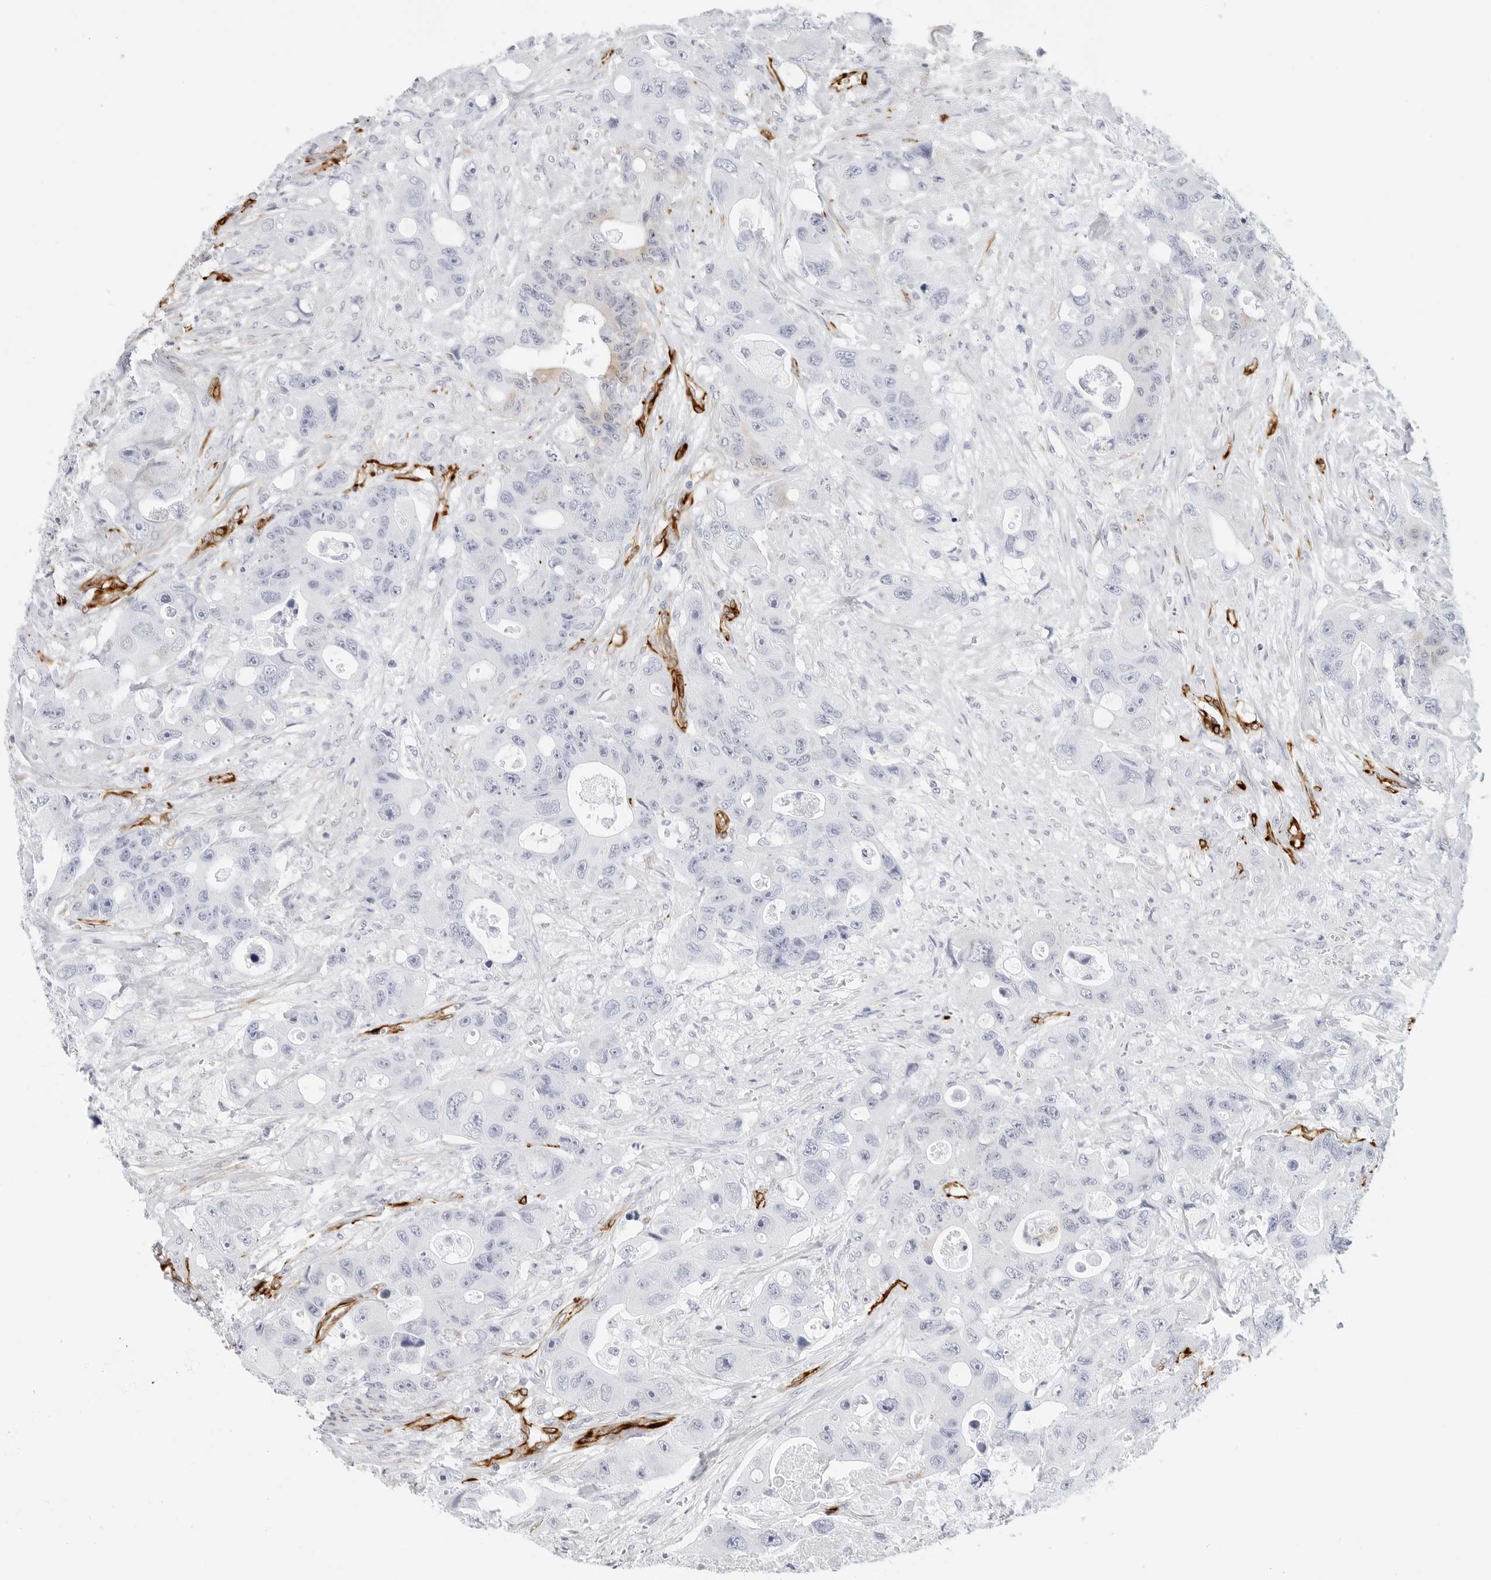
{"staining": {"intensity": "negative", "quantity": "none", "location": "none"}, "tissue": "colorectal cancer", "cell_type": "Tumor cells", "image_type": "cancer", "snomed": [{"axis": "morphology", "description": "Adenocarcinoma, NOS"}, {"axis": "topography", "description": "Colon"}], "caption": "This micrograph is of colorectal cancer stained with immunohistochemistry to label a protein in brown with the nuclei are counter-stained blue. There is no expression in tumor cells.", "gene": "NES", "patient": {"sex": "female", "age": 46}}